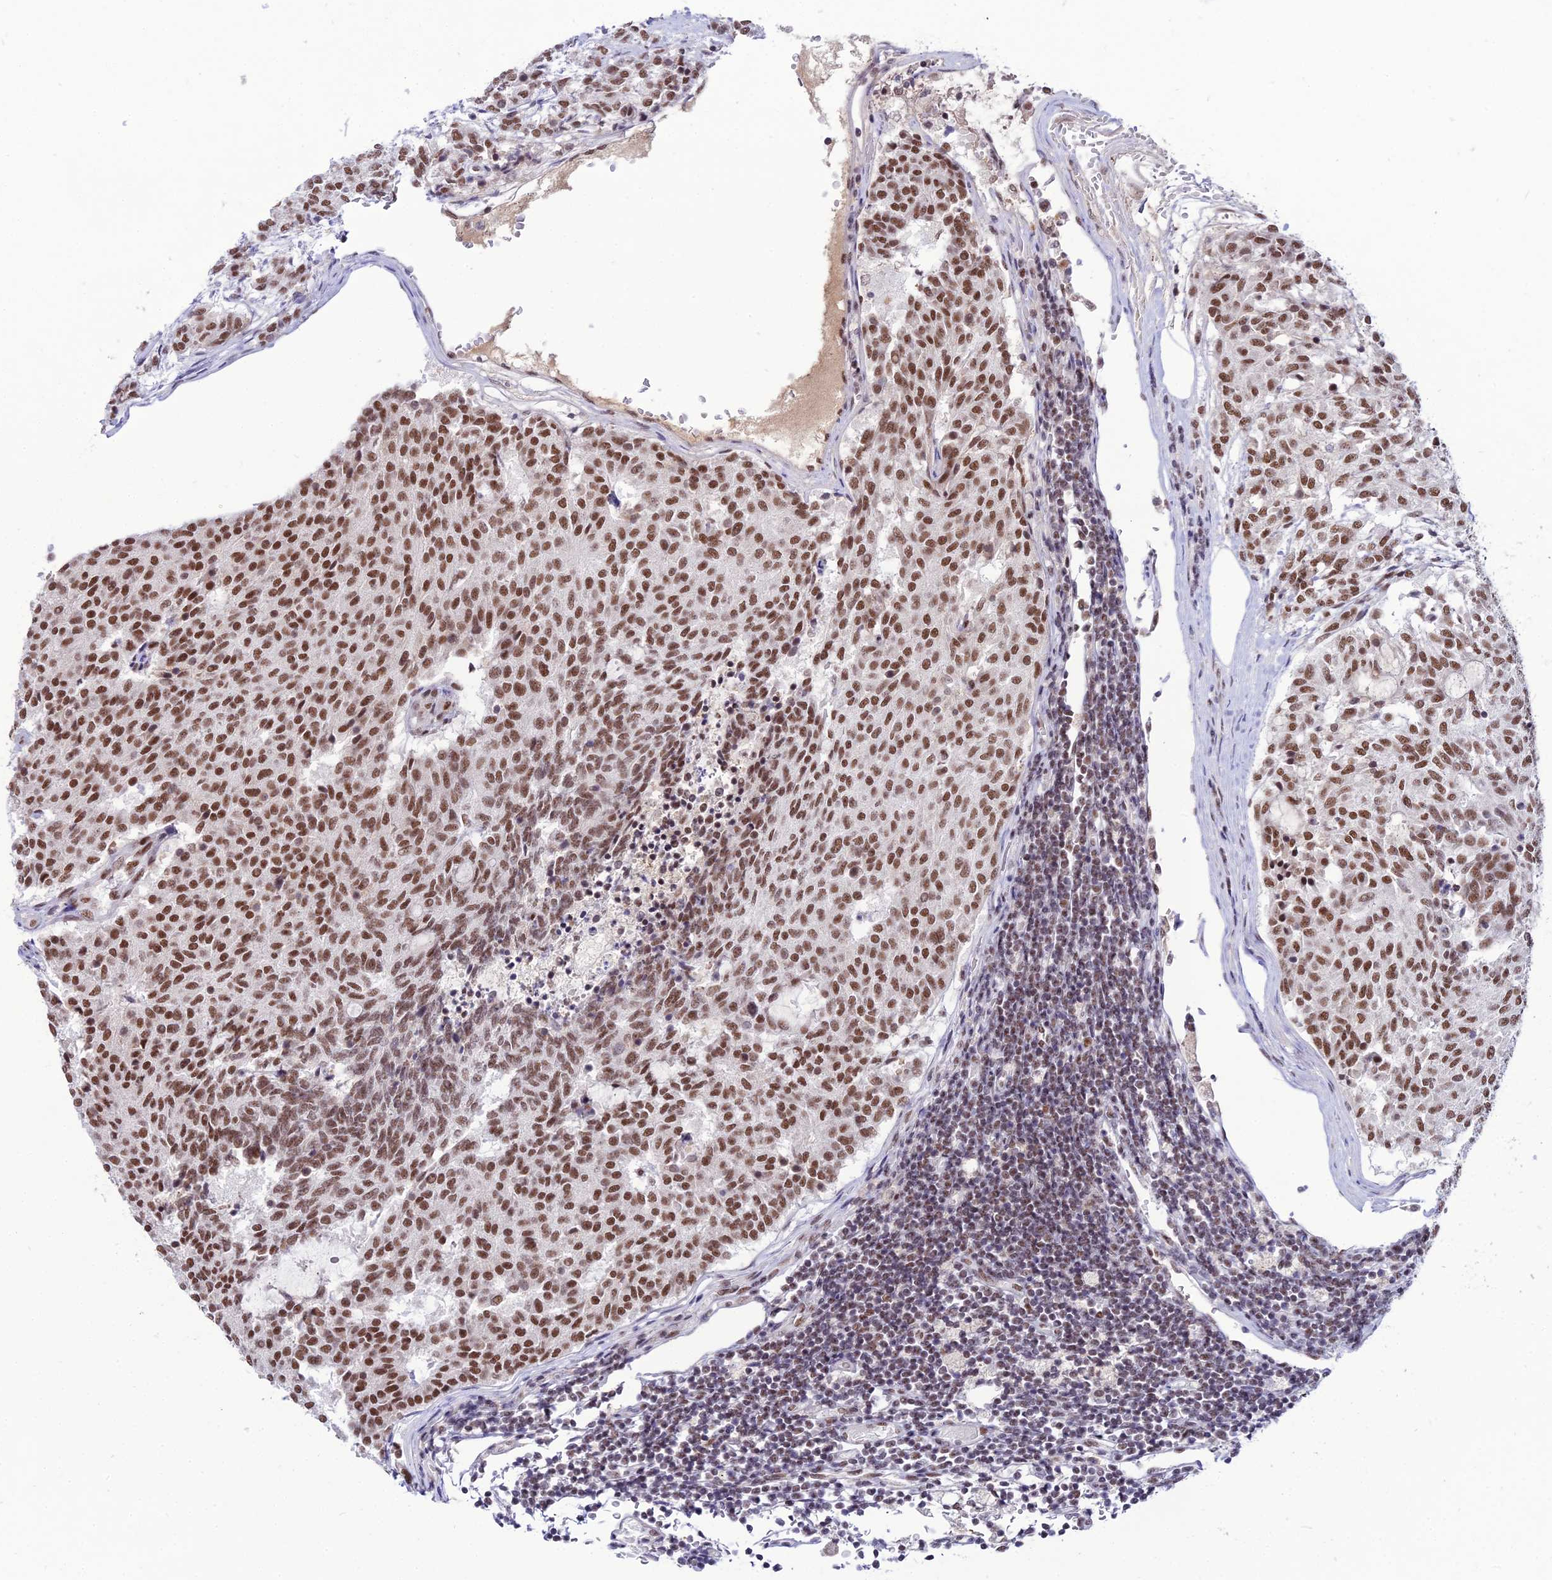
{"staining": {"intensity": "moderate", "quantity": ">75%", "location": "nuclear"}, "tissue": "carcinoid", "cell_type": "Tumor cells", "image_type": "cancer", "snomed": [{"axis": "morphology", "description": "Carcinoid, malignant, NOS"}, {"axis": "topography", "description": "Pancreas"}], "caption": "Protein analysis of carcinoid tissue displays moderate nuclear staining in about >75% of tumor cells.", "gene": "RBM12", "patient": {"sex": "female", "age": 54}}